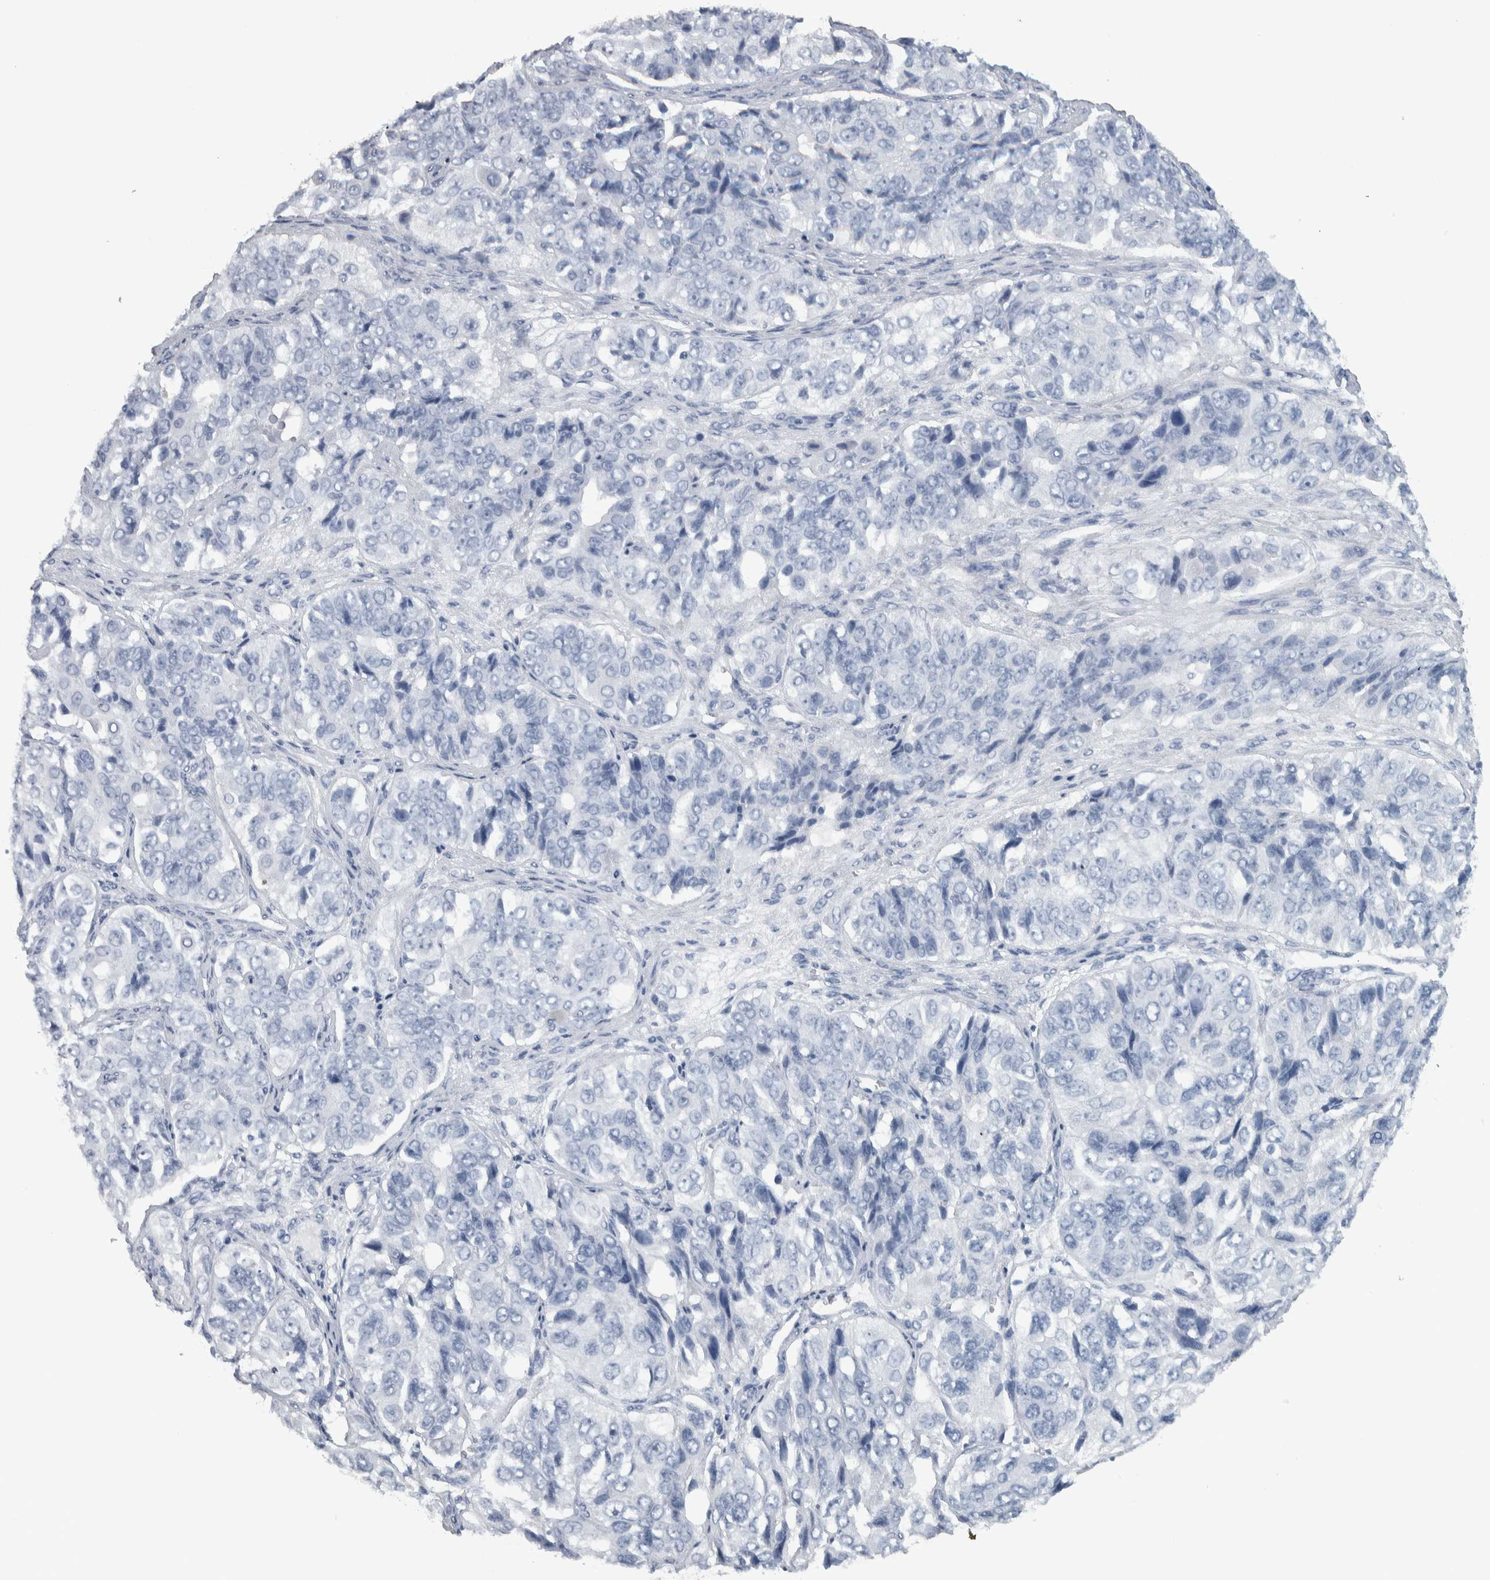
{"staining": {"intensity": "negative", "quantity": "none", "location": "none"}, "tissue": "ovarian cancer", "cell_type": "Tumor cells", "image_type": "cancer", "snomed": [{"axis": "morphology", "description": "Carcinoma, endometroid"}, {"axis": "topography", "description": "Ovary"}], "caption": "Histopathology image shows no protein expression in tumor cells of endometroid carcinoma (ovarian) tissue.", "gene": "CDH17", "patient": {"sex": "female", "age": 51}}